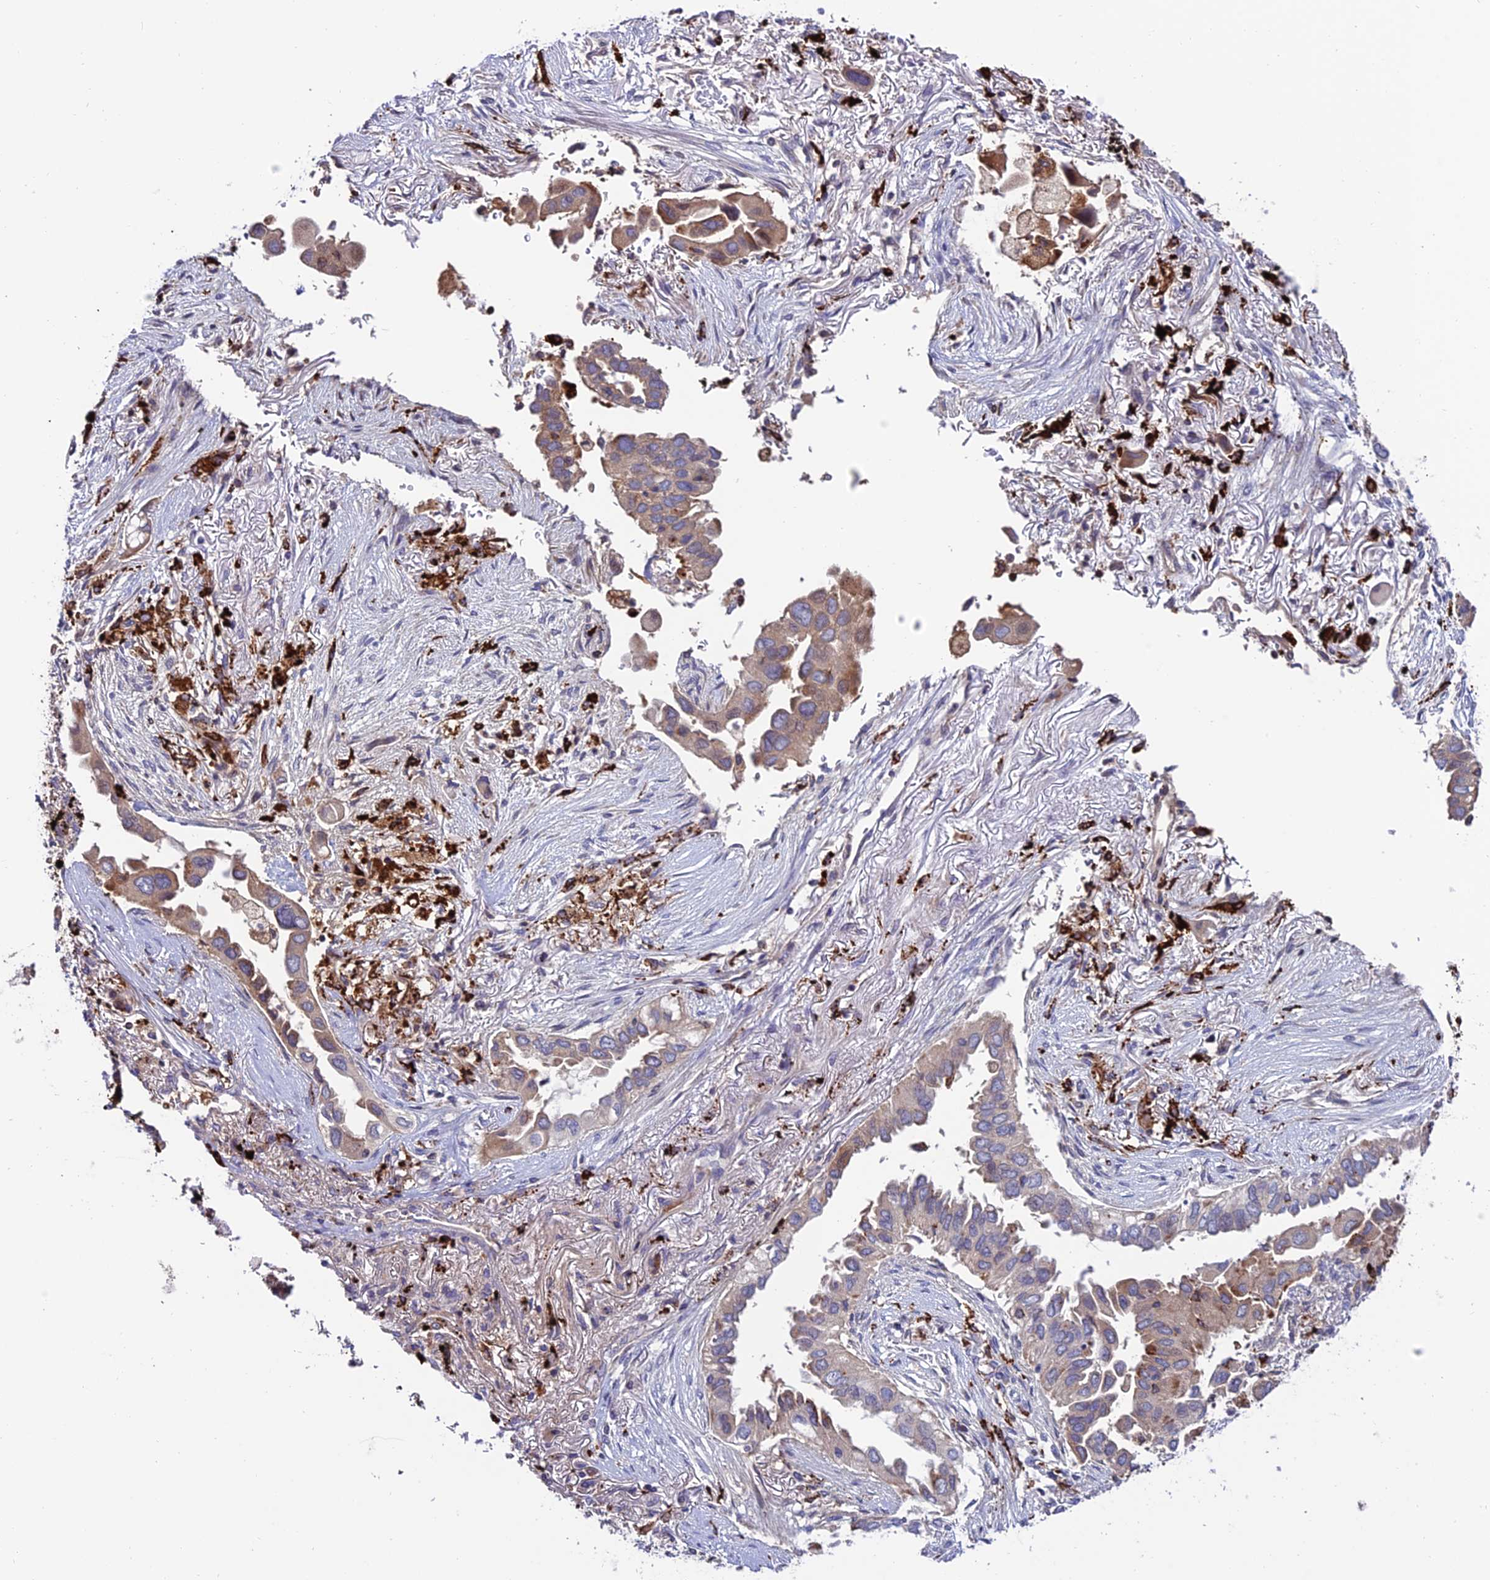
{"staining": {"intensity": "weak", "quantity": "<25%", "location": "cytoplasmic/membranous"}, "tissue": "lung cancer", "cell_type": "Tumor cells", "image_type": "cancer", "snomed": [{"axis": "morphology", "description": "Adenocarcinoma, NOS"}, {"axis": "topography", "description": "Lung"}], "caption": "This is a micrograph of immunohistochemistry staining of adenocarcinoma (lung), which shows no staining in tumor cells.", "gene": "ARHGEF18", "patient": {"sex": "female", "age": 76}}